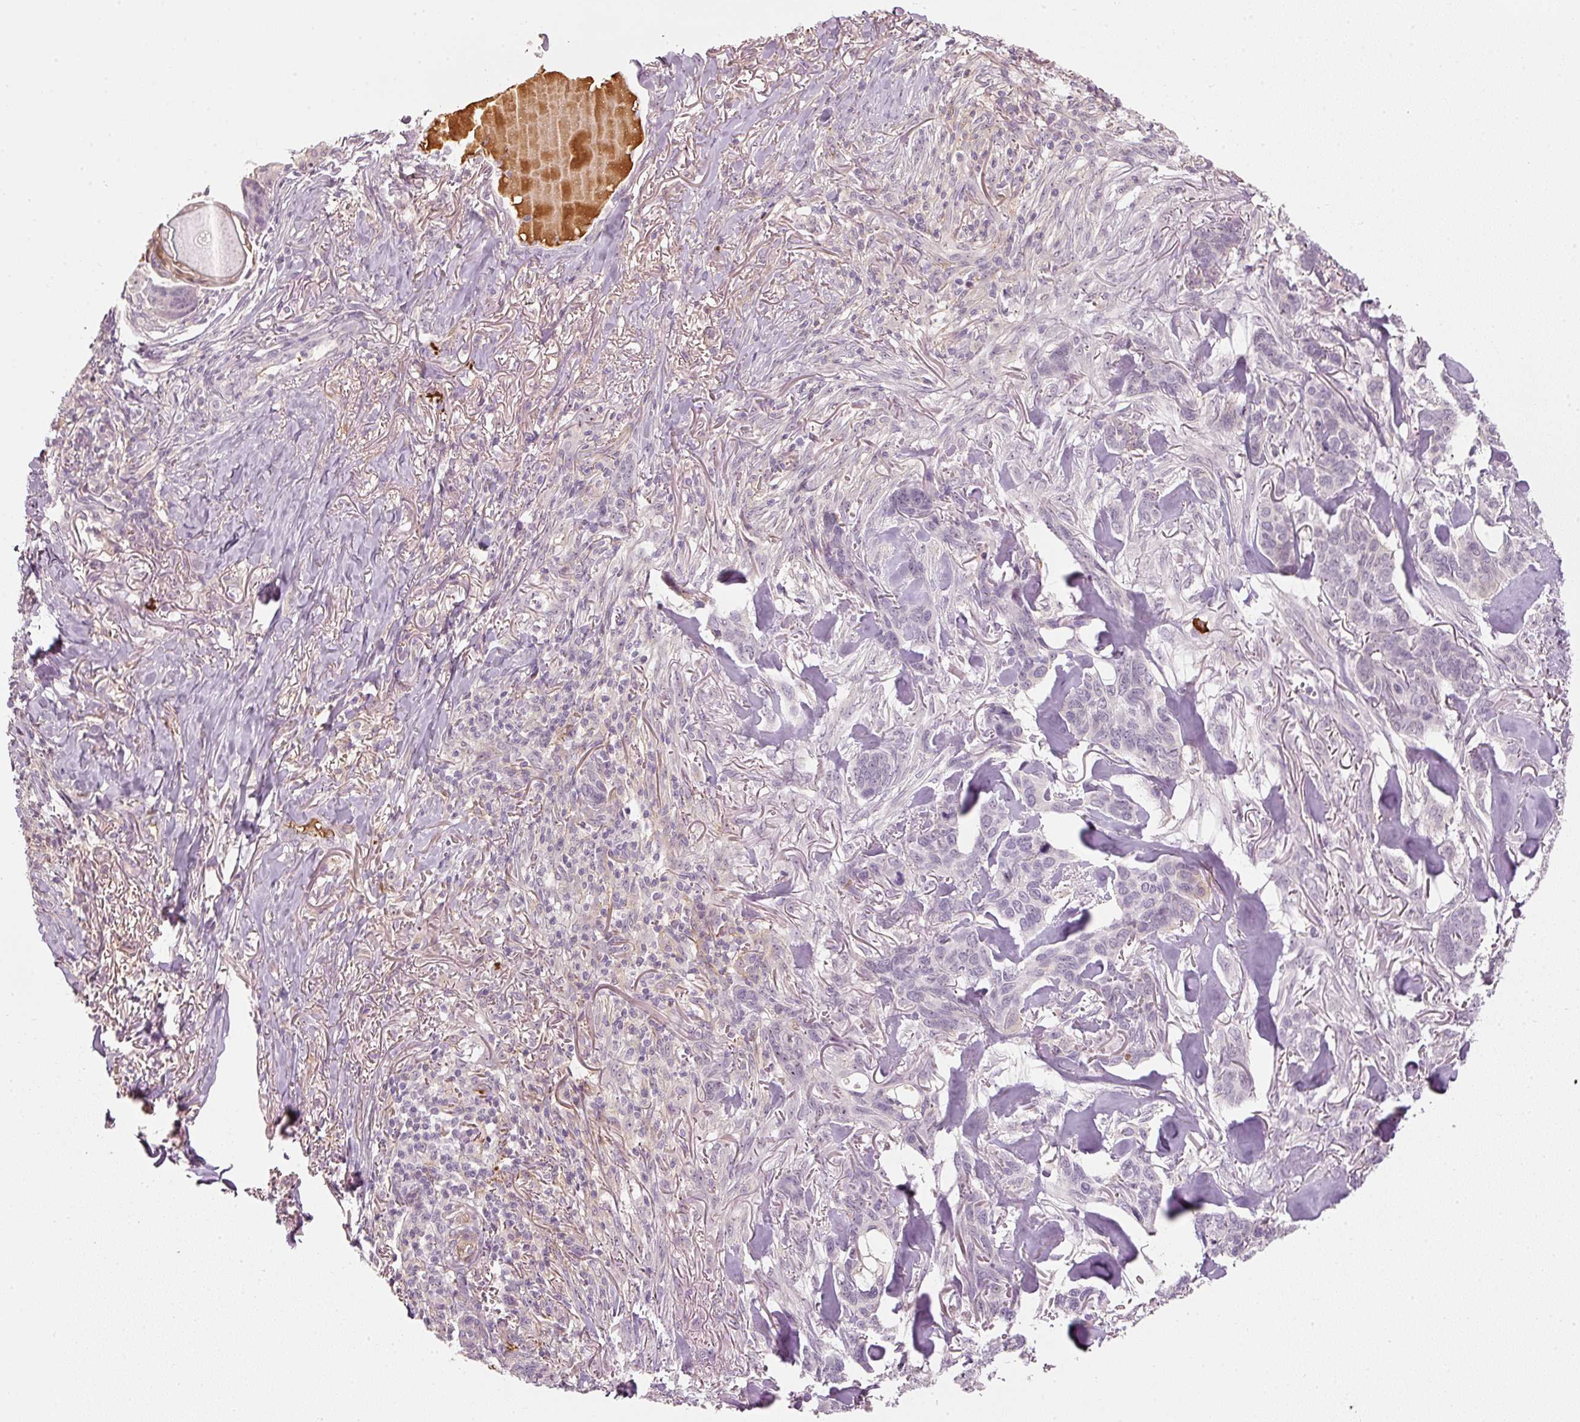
{"staining": {"intensity": "negative", "quantity": "none", "location": "none"}, "tissue": "skin cancer", "cell_type": "Tumor cells", "image_type": "cancer", "snomed": [{"axis": "morphology", "description": "Basal cell carcinoma"}, {"axis": "topography", "description": "Skin"}], "caption": "A high-resolution histopathology image shows IHC staining of skin cancer (basal cell carcinoma), which reveals no significant staining in tumor cells.", "gene": "VCAM1", "patient": {"sex": "male", "age": 86}}